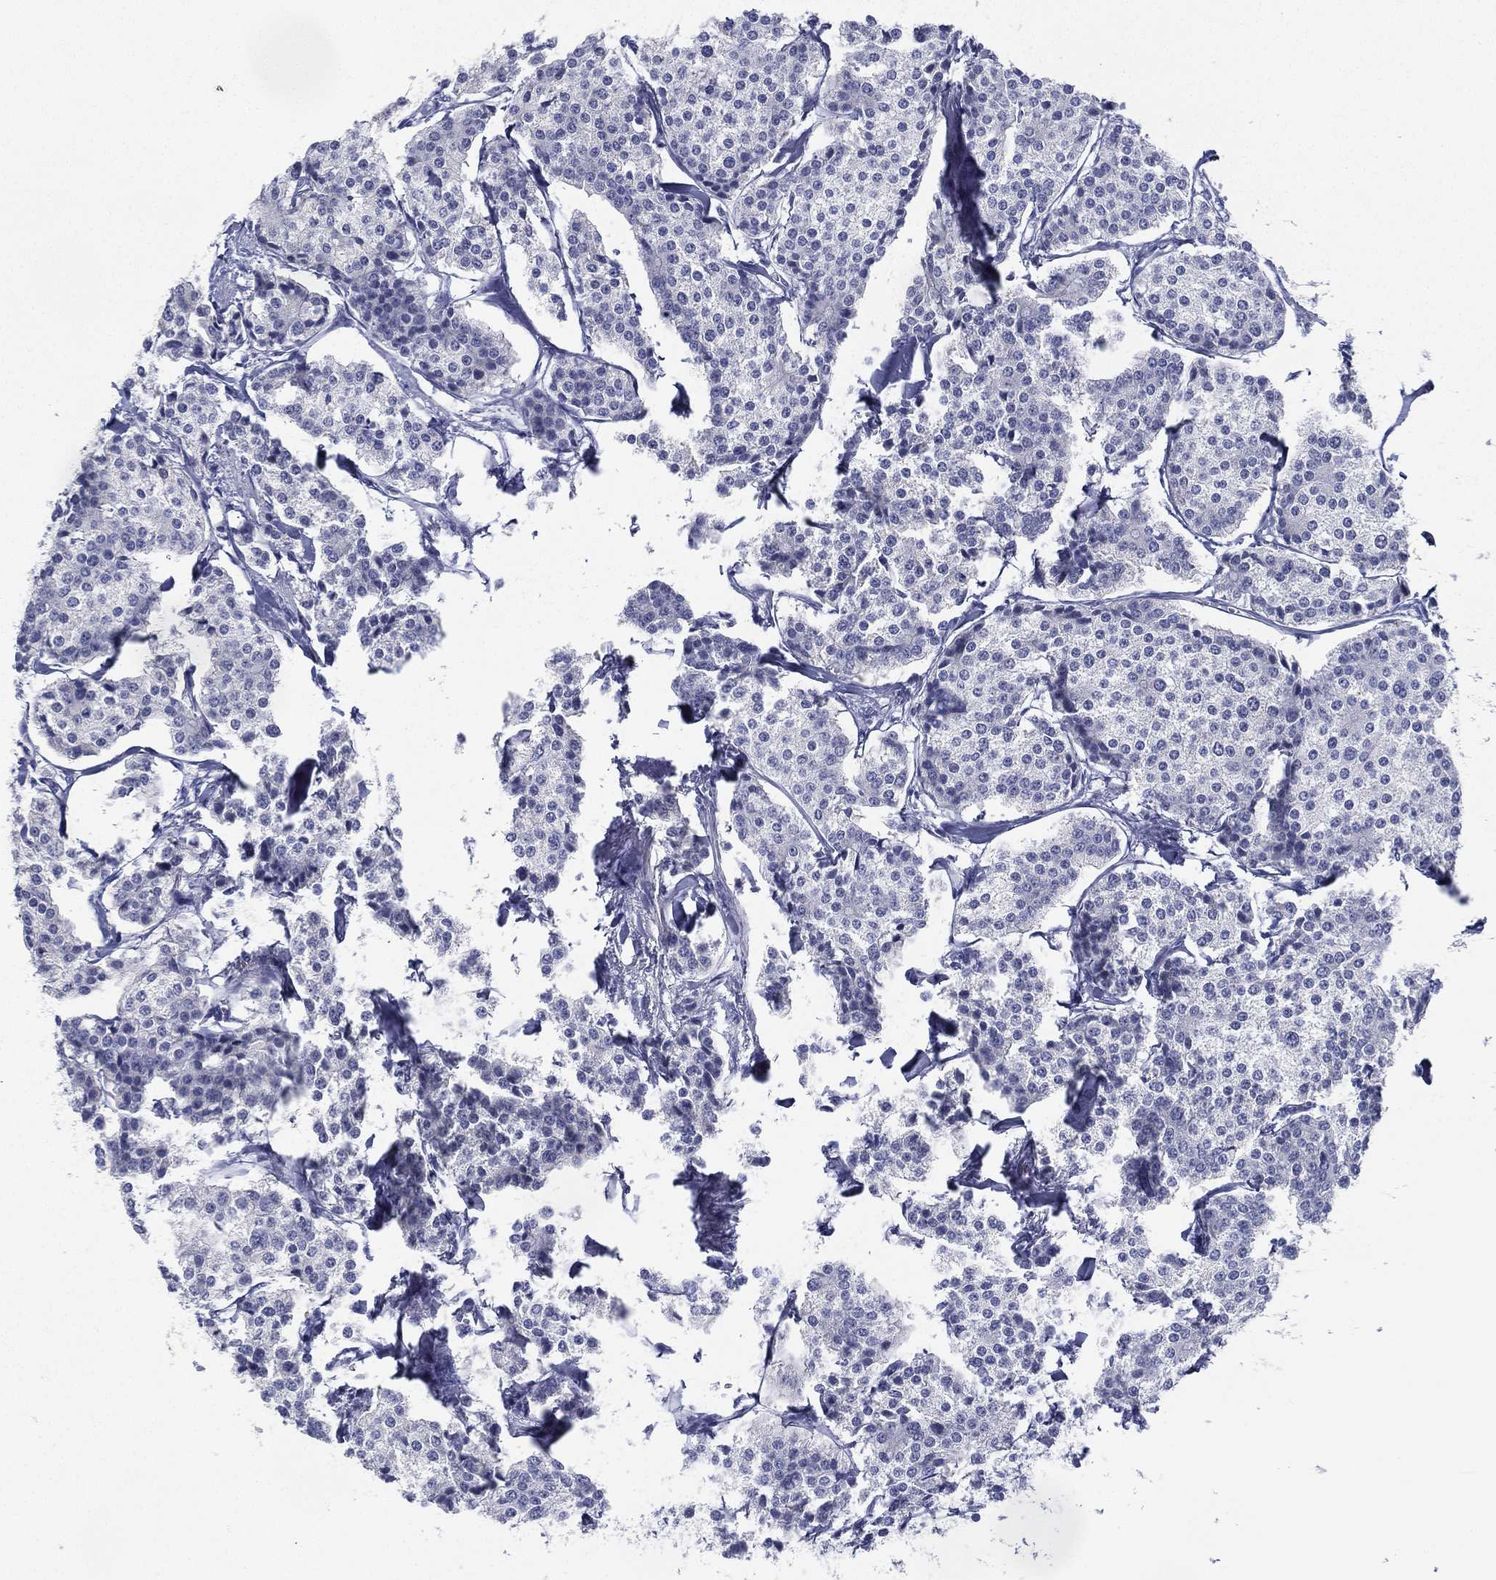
{"staining": {"intensity": "negative", "quantity": "none", "location": "none"}, "tissue": "carcinoid", "cell_type": "Tumor cells", "image_type": "cancer", "snomed": [{"axis": "morphology", "description": "Carcinoid, malignant, NOS"}, {"axis": "topography", "description": "Small intestine"}], "caption": "DAB (3,3'-diaminobenzidine) immunohistochemical staining of carcinoid reveals no significant positivity in tumor cells.", "gene": "RSPH4A", "patient": {"sex": "female", "age": 65}}